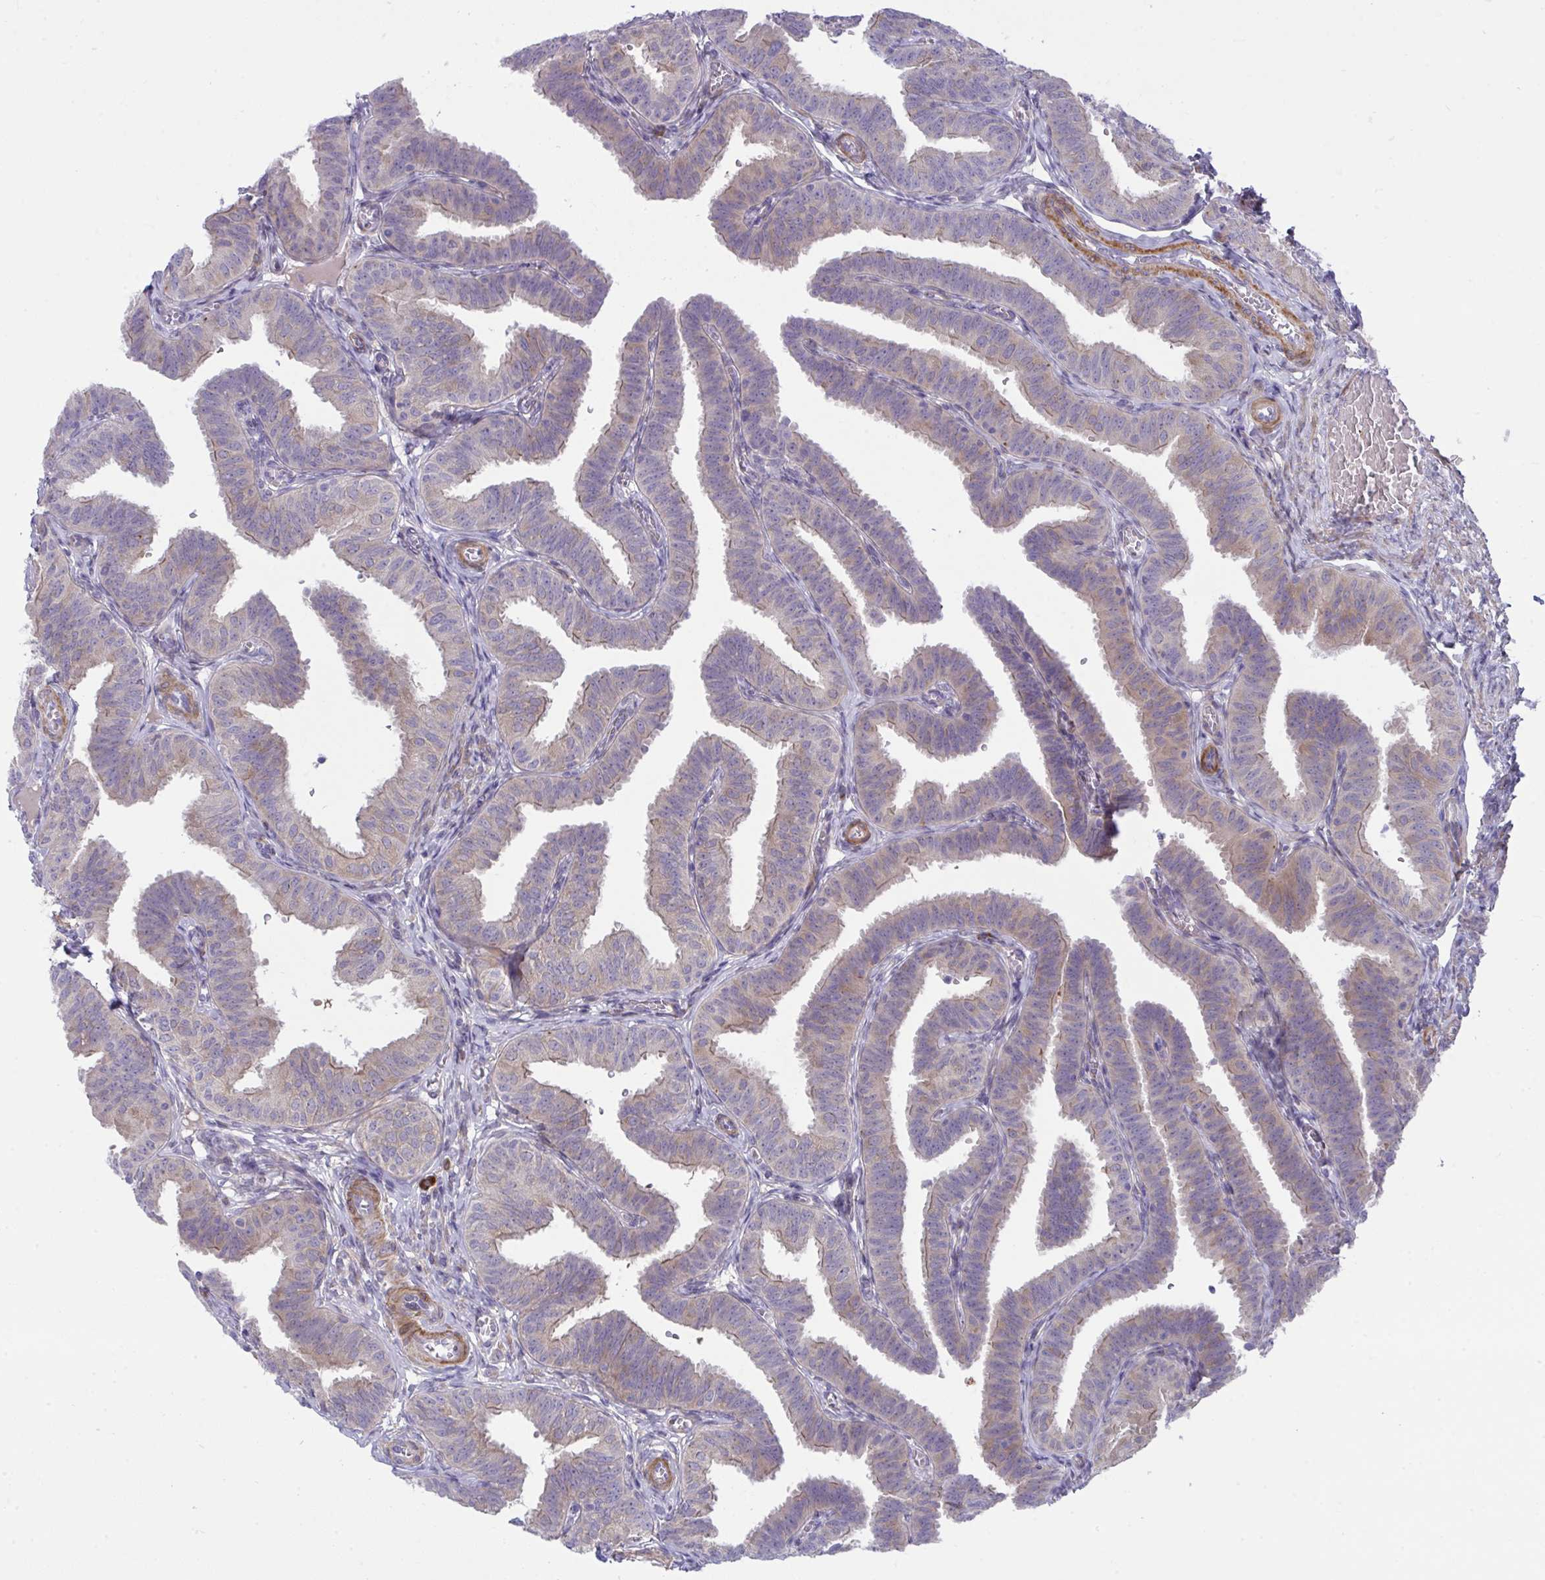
{"staining": {"intensity": "moderate", "quantity": "25%-75%", "location": "cytoplasmic/membranous"}, "tissue": "fallopian tube", "cell_type": "Glandular cells", "image_type": "normal", "snomed": [{"axis": "morphology", "description": "Normal tissue, NOS"}, {"axis": "topography", "description": "Fallopian tube"}], "caption": "Approximately 25%-75% of glandular cells in normal fallopian tube demonstrate moderate cytoplasmic/membranous protein positivity as visualized by brown immunohistochemical staining.", "gene": "PIGZ", "patient": {"sex": "female", "age": 25}}